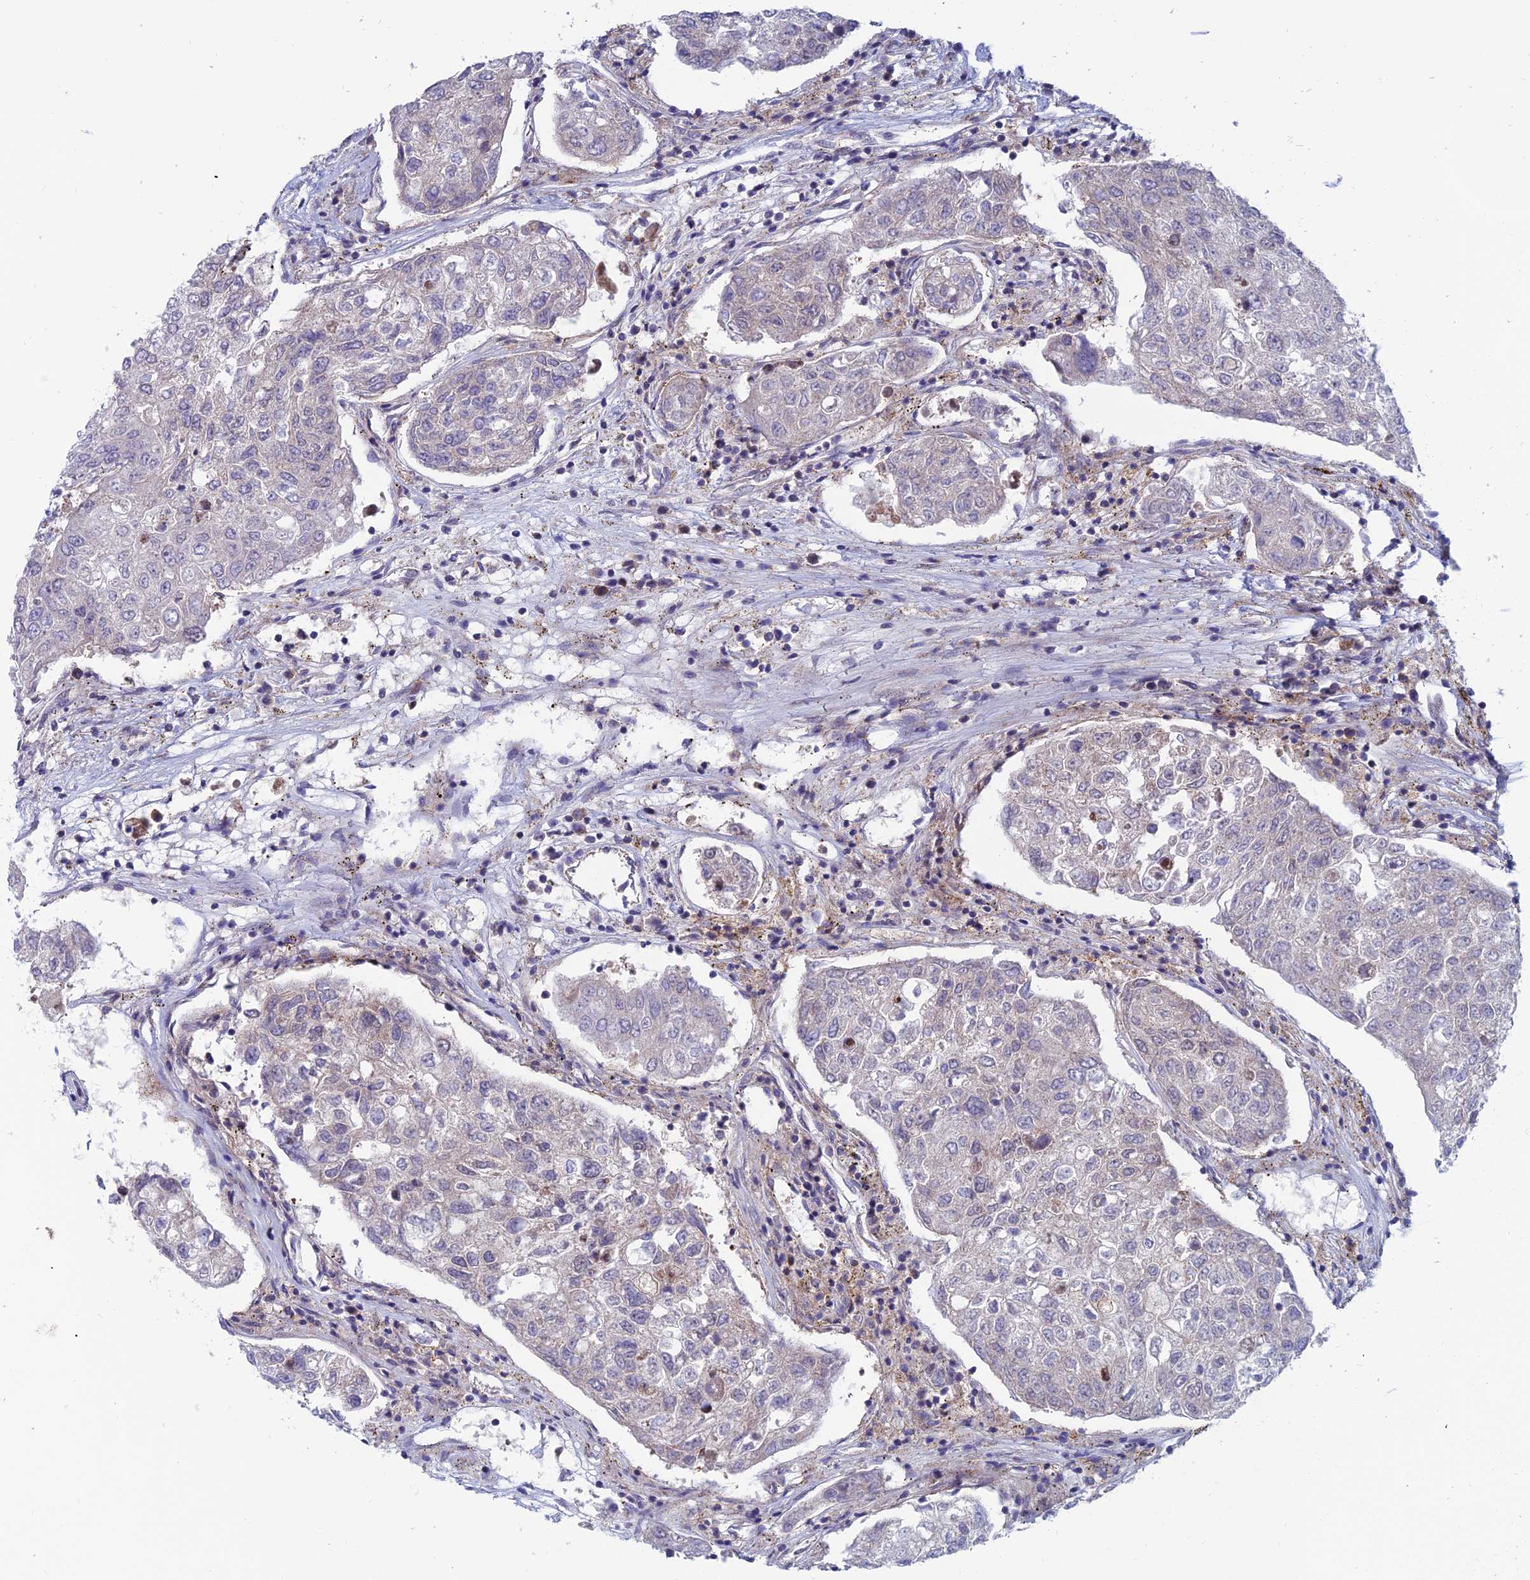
{"staining": {"intensity": "negative", "quantity": "none", "location": "none"}, "tissue": "urothelial cancer", "cell_type": "Tumor cells", "image_type": "cancer", "snomed": [{"axis": "morphology", "description": "Urothelial carcinoma, High grade"}, {"axis": "topography", "description": "Lymph node"}, {"axis": "topography", "description": "Urinary bladder"}], "caption": "The immunohistochemistry (IHC) image has no significant staining in tumor cells of high-grade urothelial carcinoma tissue.", "gene": "IGBP1", "patient": {"sex": "male", "age": 51}}